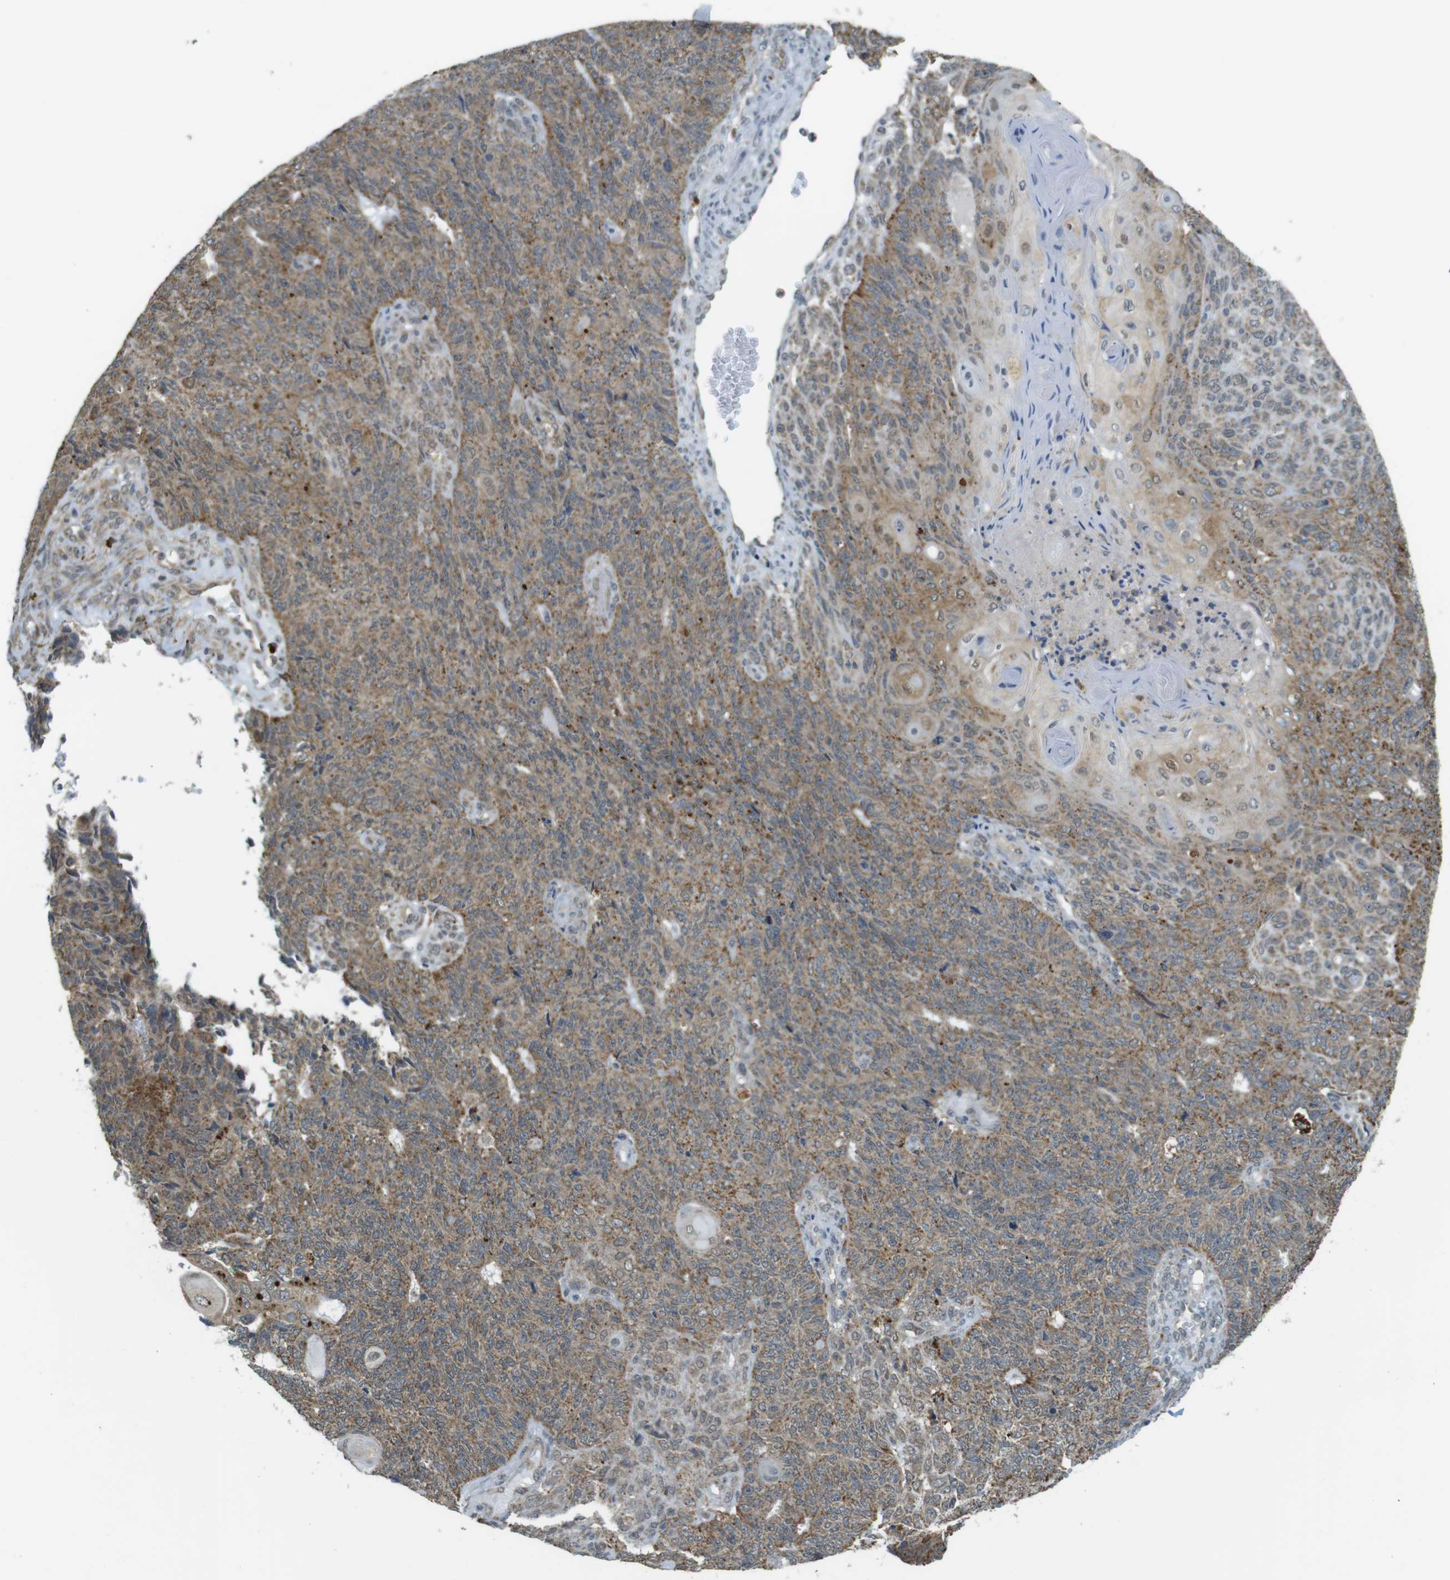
{"staining": {"intensity": "moderate", "quantity": ">75%", "location": "cytoplasmic/membranous"}, "tissue": "endometrial cancer", "cell_type": "Tumor cells", "image_type": "cancer", "snomed": [{"axis": "morphology", "description": "Adenocarcinoma, NOS"}, {"axis": "topography", "description": "Endometrium"}], "caption": "Tumor cells reveal medium levels of moderate cytoplasmic/membranous staining in approximately >75% of cells in human endometrial adenocarcinoma. (brown staining indicates protein expression, while blue staining denotes nuclei).", "gene": "BRI3BP", "patient": {"sex": "female", "age": 32}}